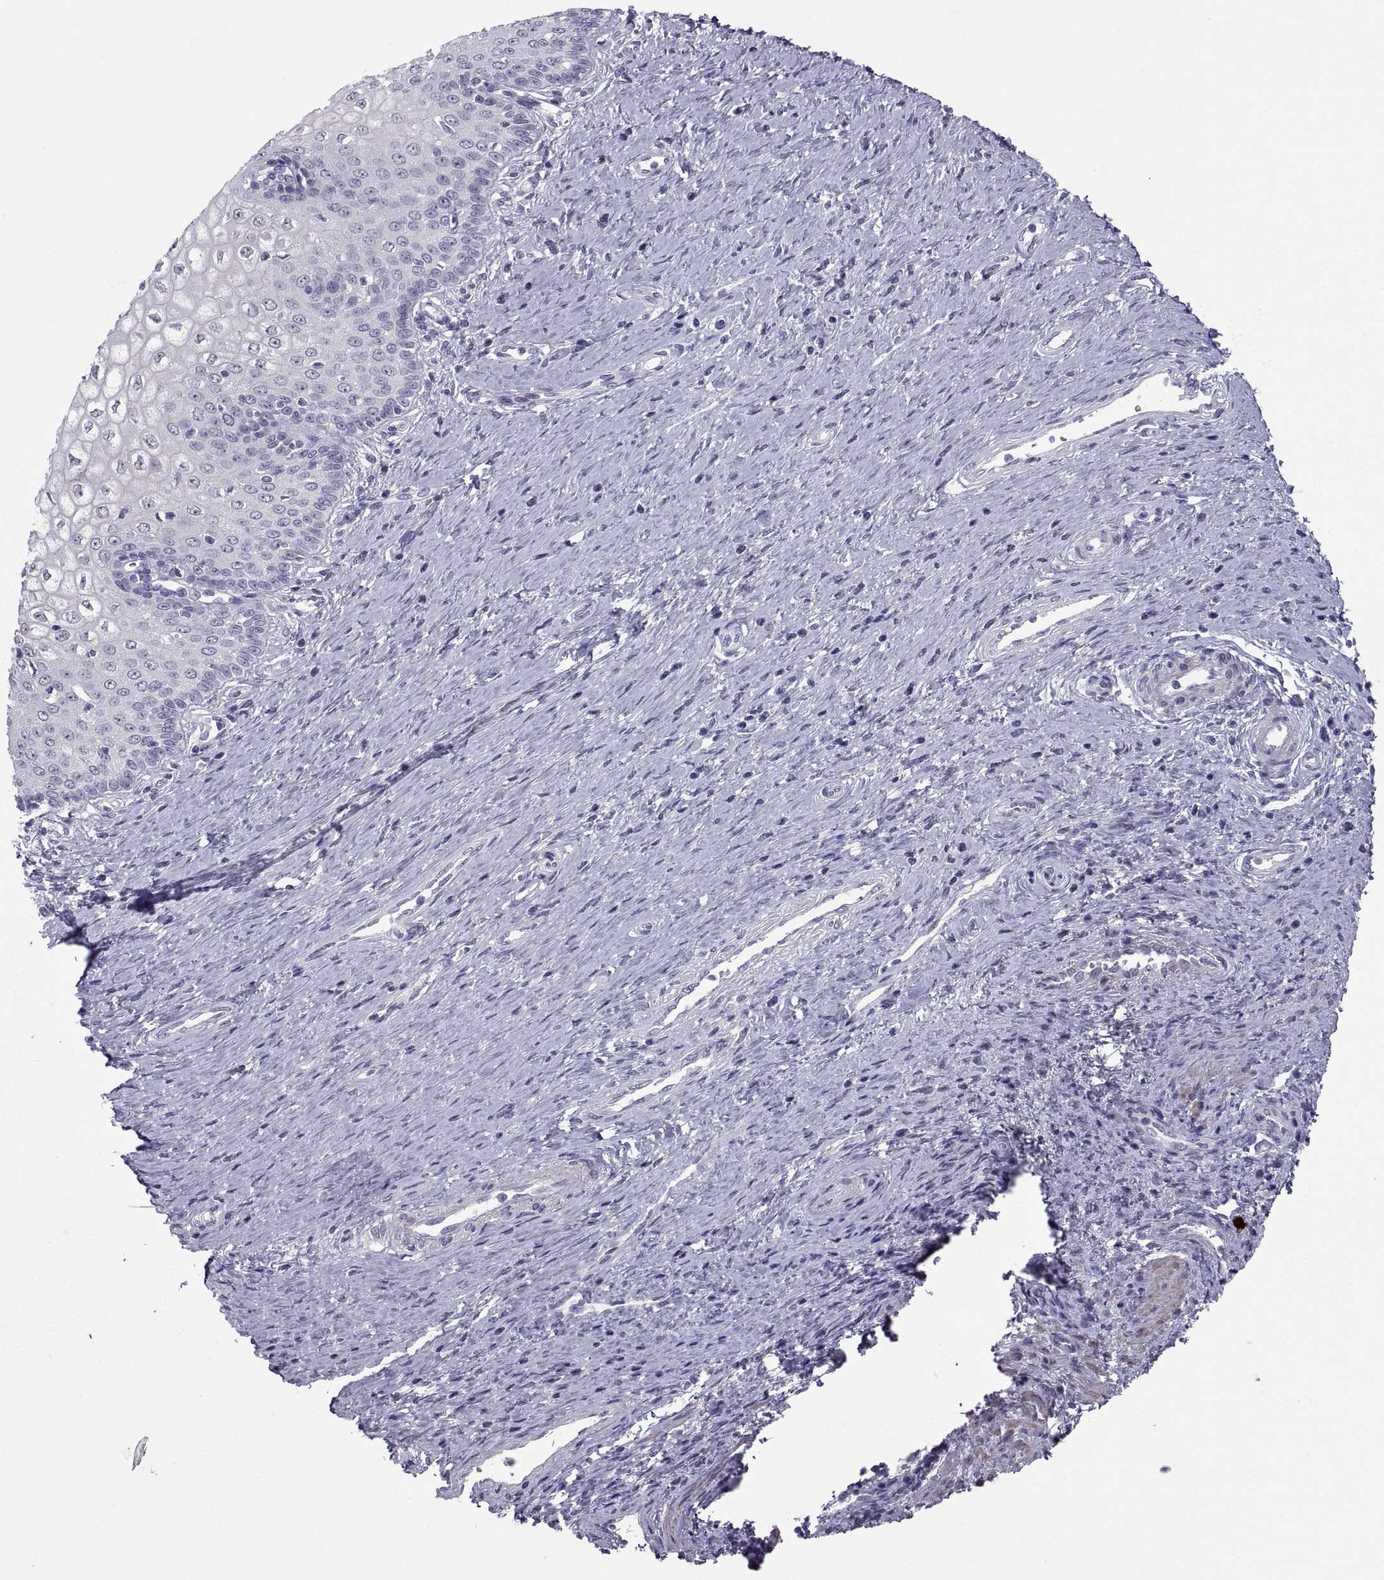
{"staining": {"intensity": "negative", "quantity": "none", "location": "none"}, "tissue": "cervical cancer", "cell_type": "Tumor cells", "image_type": "cancer", "snomed": [{"axis": "morphology", "description": "Squamous cell carcinoma, NOS"}, {"axis": "topography", "description": "Cervix"}], "caption": "The IHC image has no significant staining in tumor cells of squamous cell carcinoma (cervical) tissue.", "gene": "IGSF1", "patient": {"sex": "female", "age": 26}}